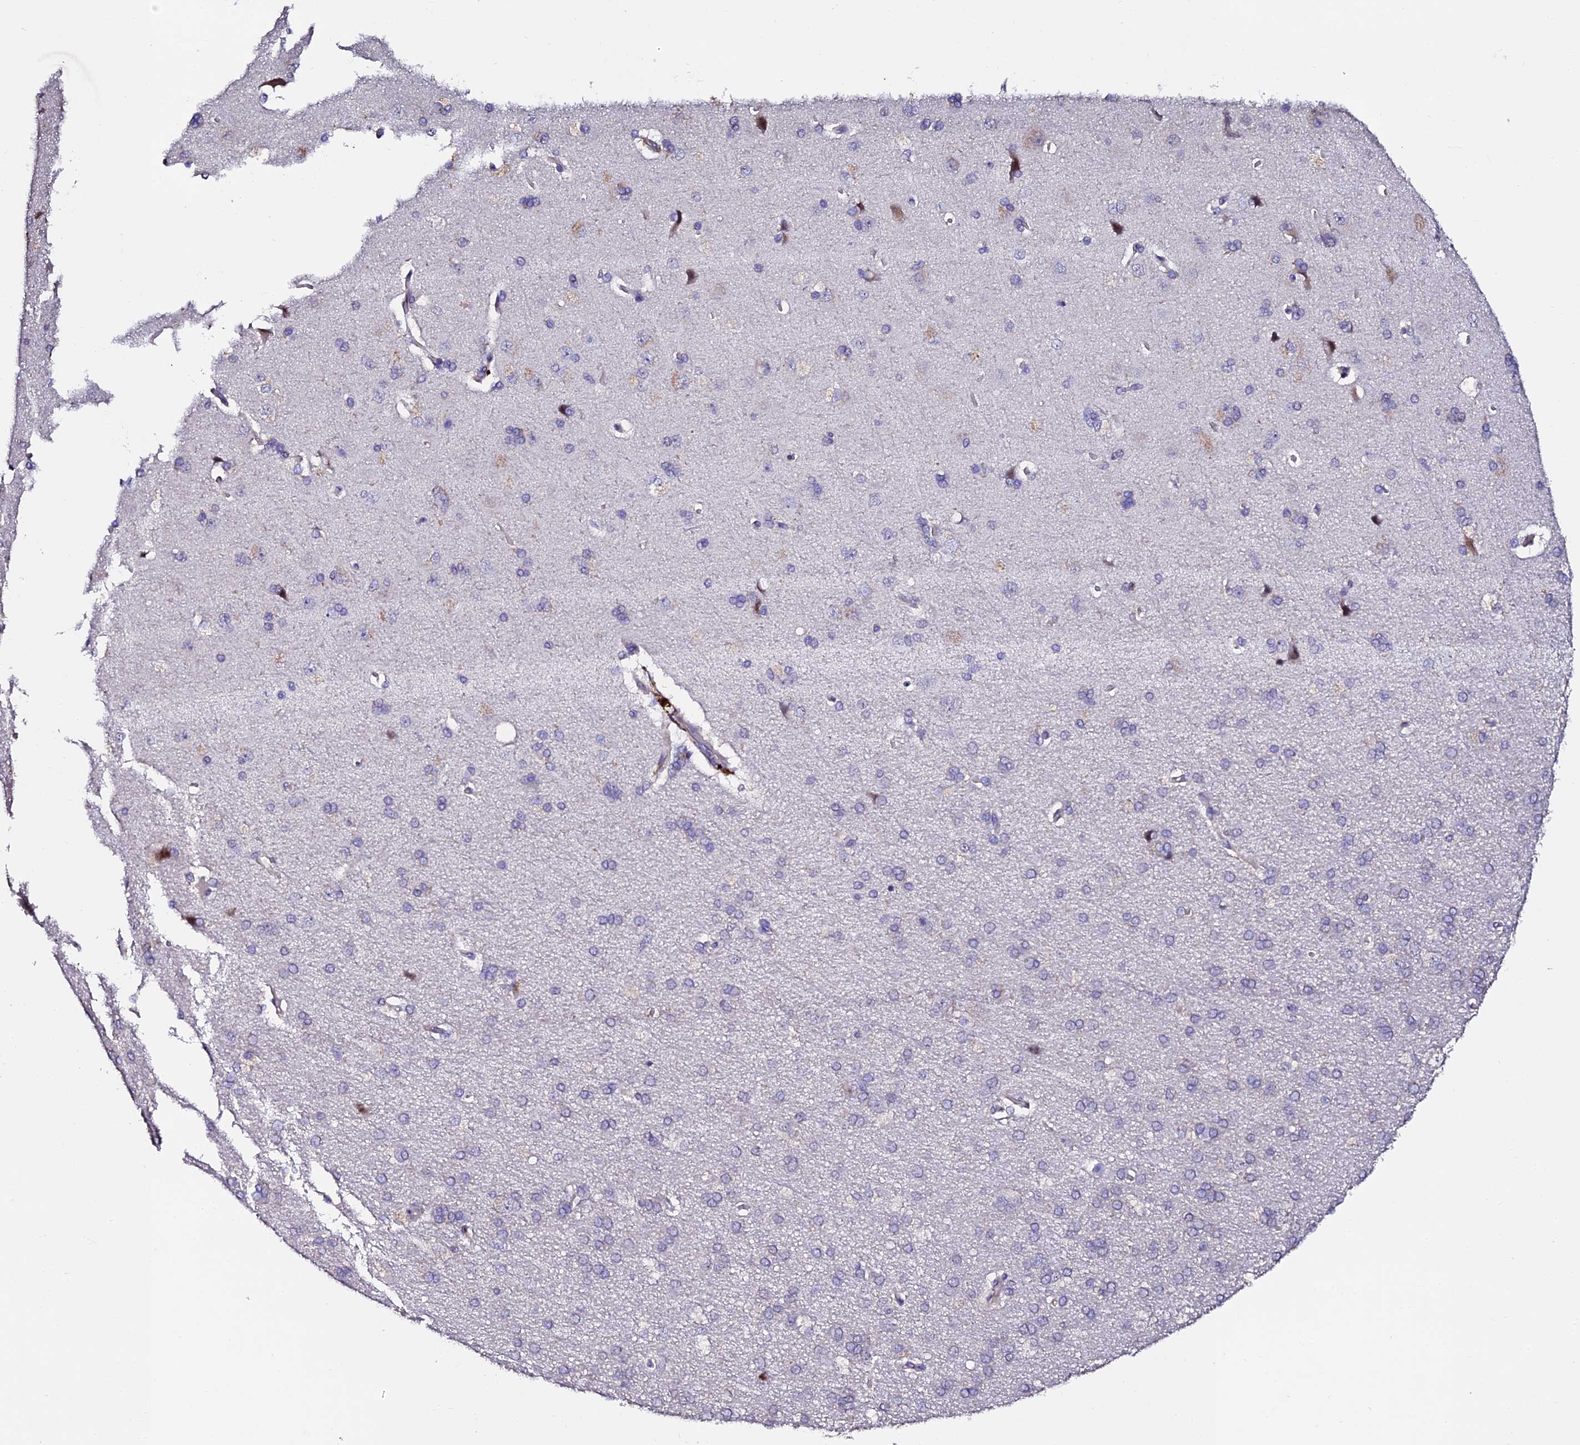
{"staining": {"intensity": "negative", "quantity": "none", "location": "none"}, "tissue": "cerebral cortex", "cell_type": "Endothelial cells", "image_type": "normal", "snomed": [{"axis": "morphology", "description": "Normal tissue, NOS"}, {"axis": "topography", "description": "Cerebral cortex"}], "caption": "The micrograph demonstrates no significant expression in endothelial cells of cerebral cortex. (Stains: DAB (3,3'-diaminobenzidine) IHC with hematoxylin counter stain, Microscopy: brightfield microscopy at high magnification).", "gene": "GPN3", "patient": {"sex": "male", "age": 62}}